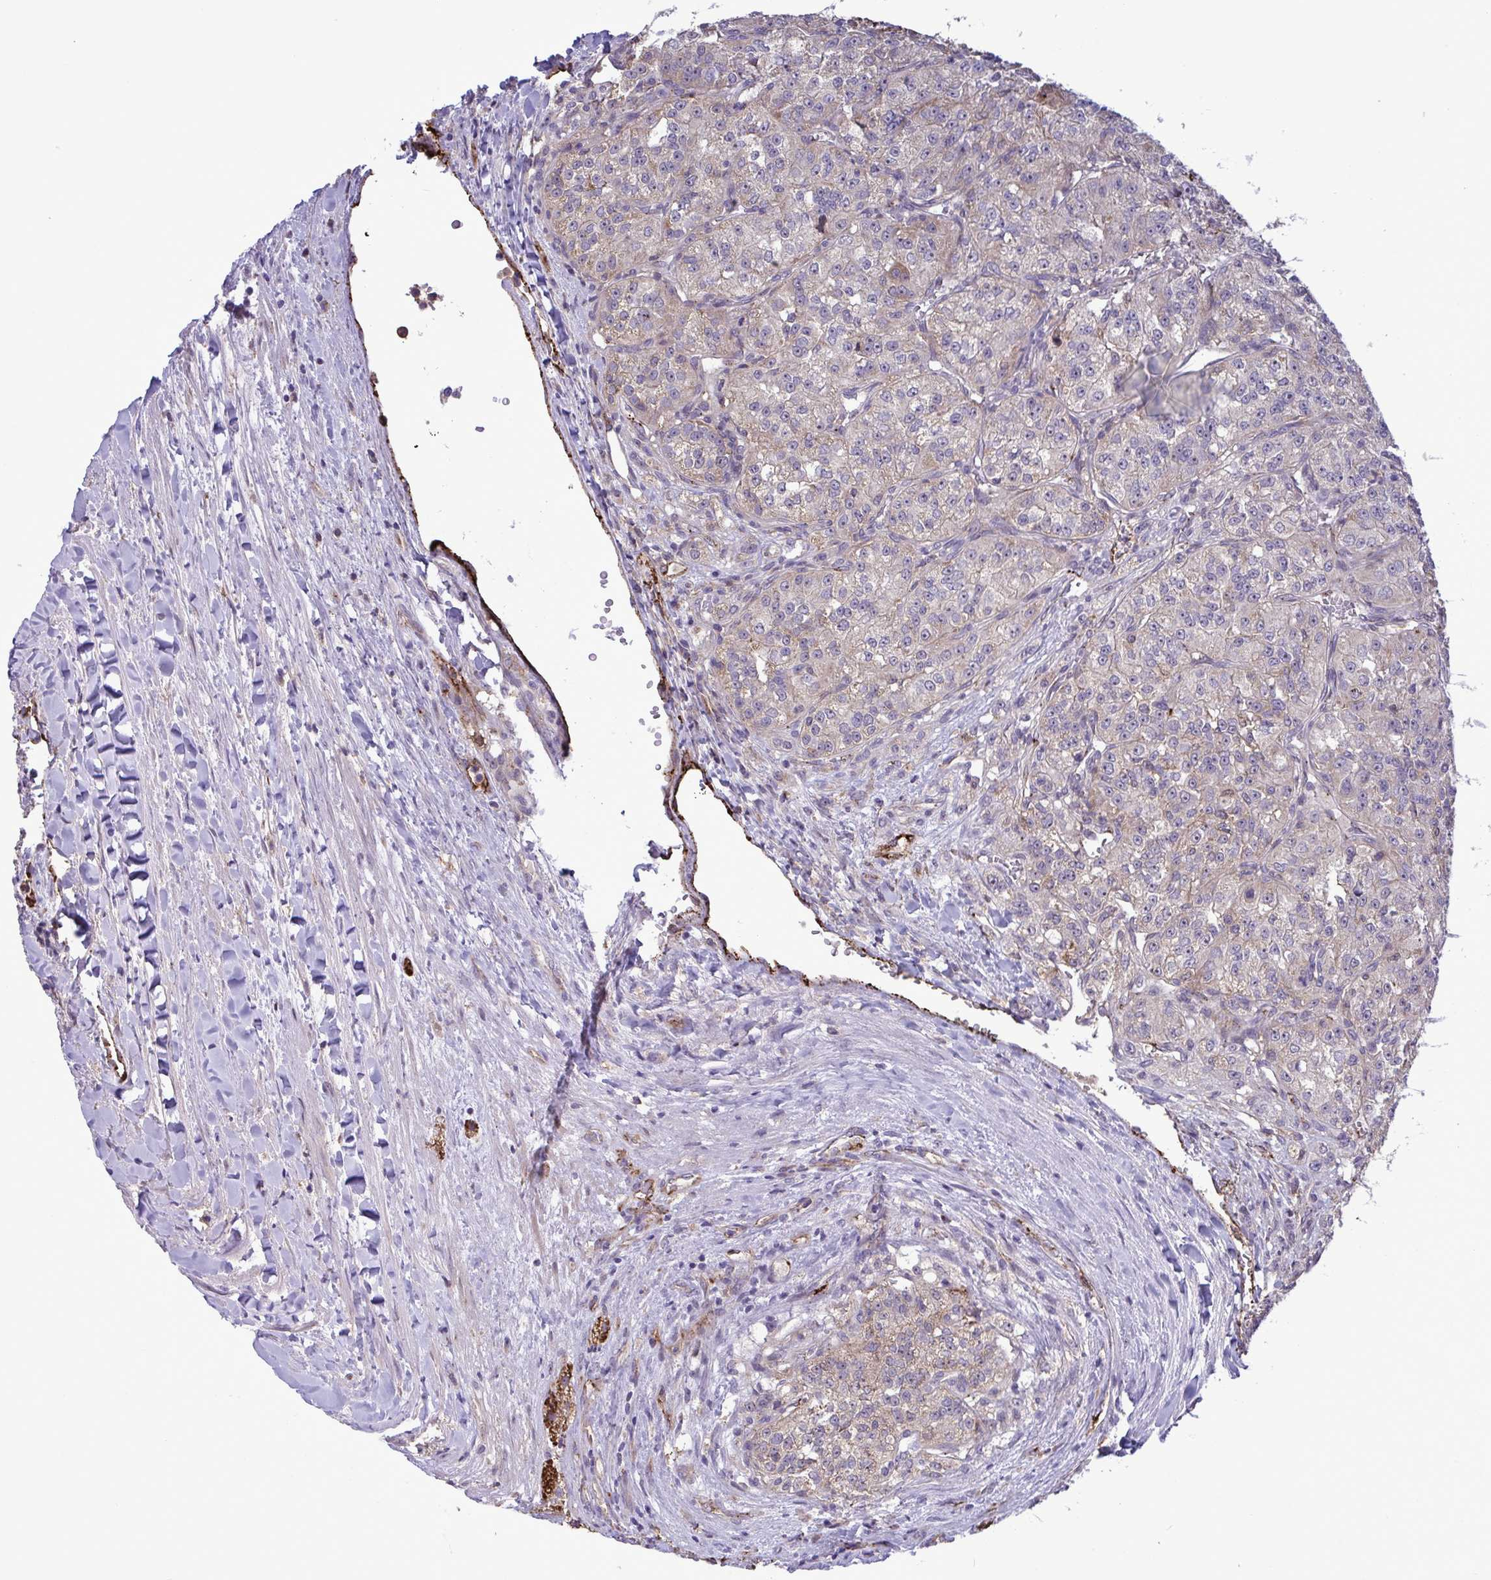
{"staining": {"intensity": "weak", "quantity": "<25%", "location": "cytoplasmic/membranous"}, "tissue": "renal cancer", "cell_type": "Tumor cells", "image_type": "cancer", "snomed": [{"axis": "morphology", "description": "Adenocarcinoma, NOS"}, {"axis": "topography", "description": "Kidney"}], "caption": "High power microscopy histopathology image of an immunohistochemistry (IHC) photomicrograph of renal adenocarcinoma, revealing no significant positivity in tumor cells.", "gene": "CD101", "patient": {"sex": "female", "age": 63}}